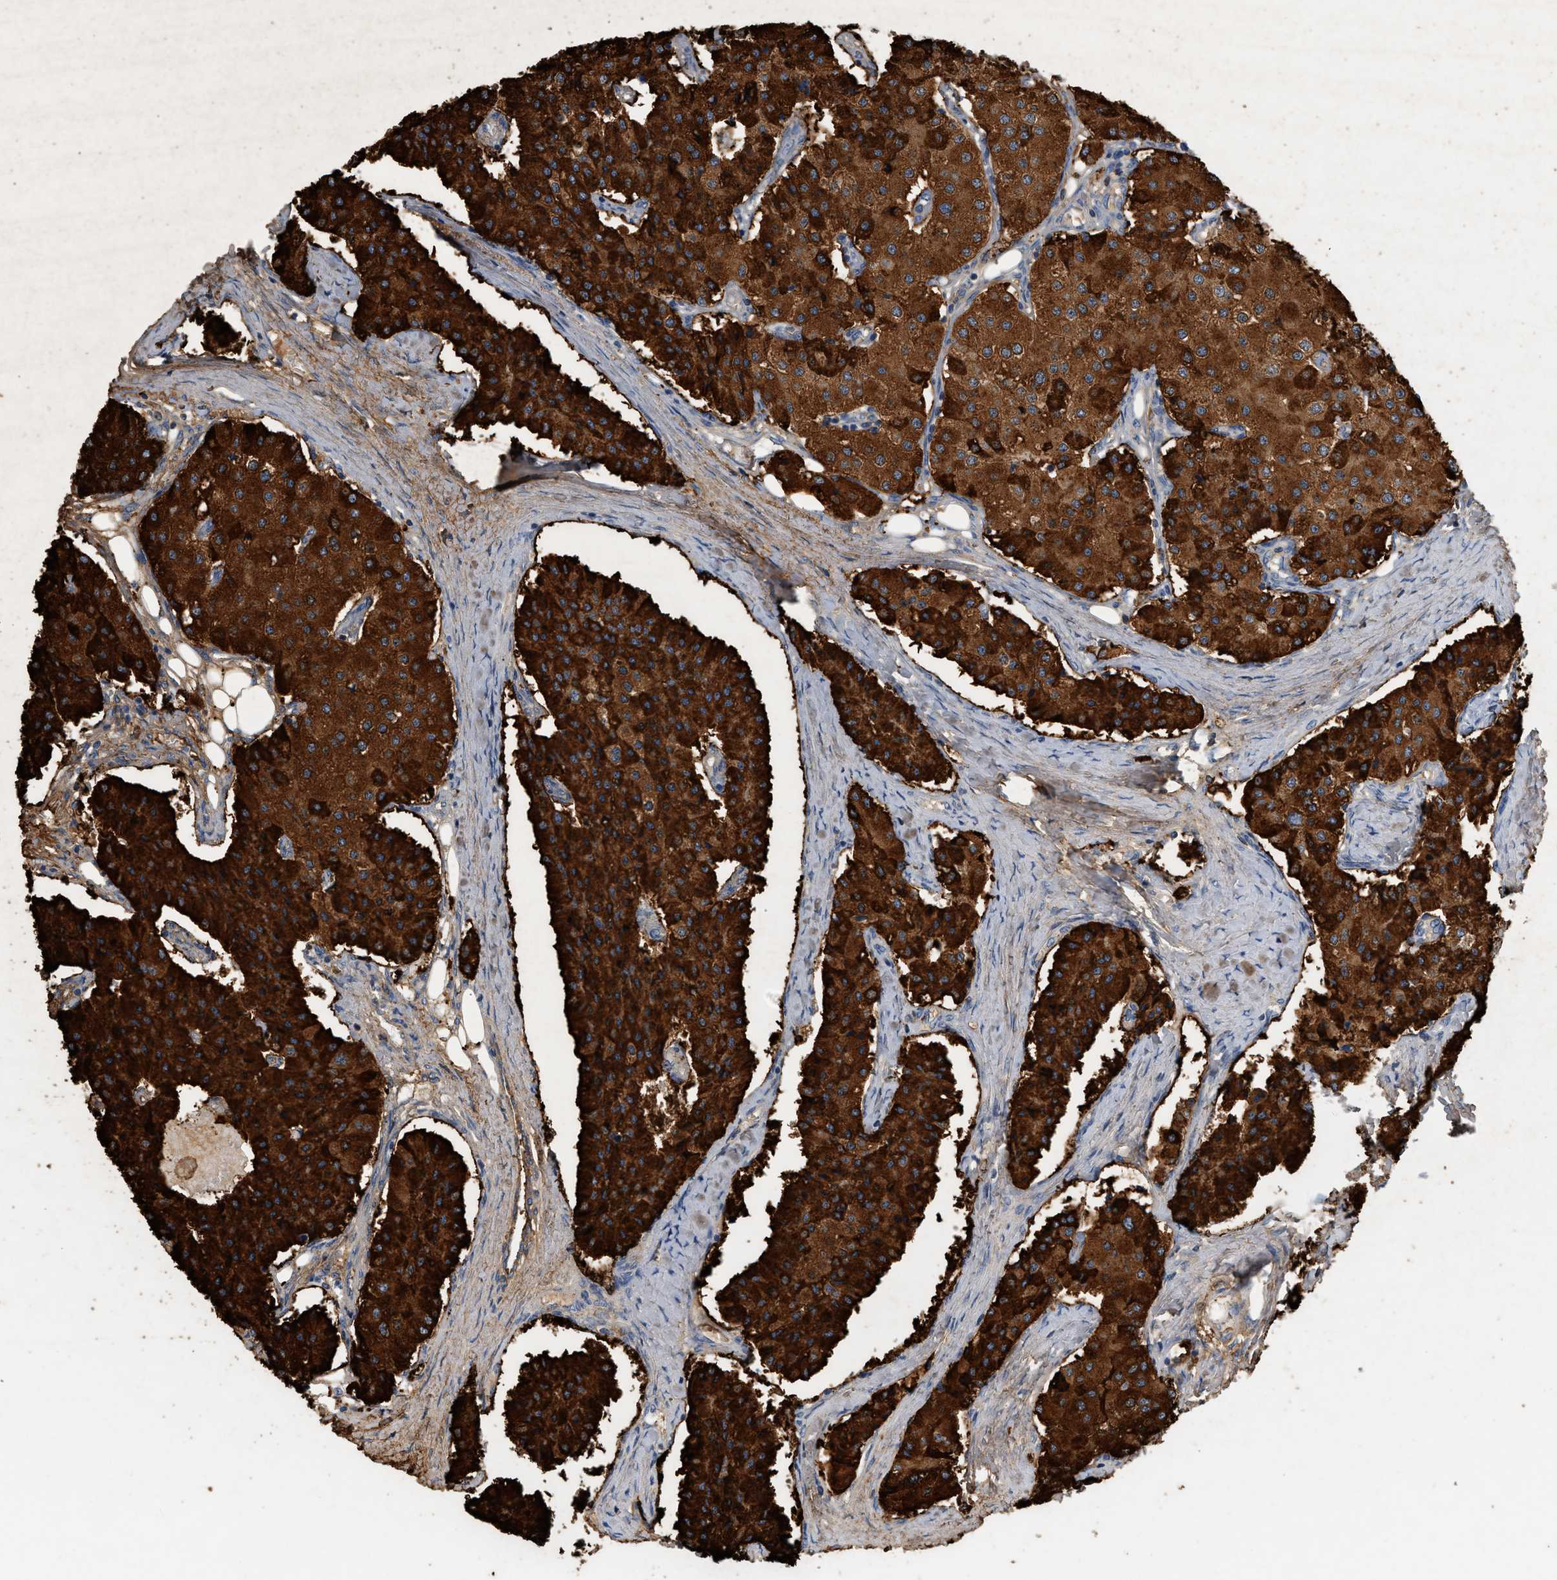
{"staining": {"intensity": "strong", "quantity": ">75%", "location": "cytoplasmic/membranous"}, "tissue": "carcinoid", "cell_type": "Tumor cells", "image_type": "cancer", "snomed": [{"axis": "morphology", "description": "Carcinoid, malignant, NOS"}, {"axis": "topography", "description": "Colon"}], "caption": "Immunohistochemistry (DAB (3,3'-diaminobenzidine)) staining of human carcinoid (malignant) displays strong cytoplasmic/membranous protein expression in about >75% of tumor cells.", "gene": "CTXN1", "patient": {"sex": "female", "age": 52}}